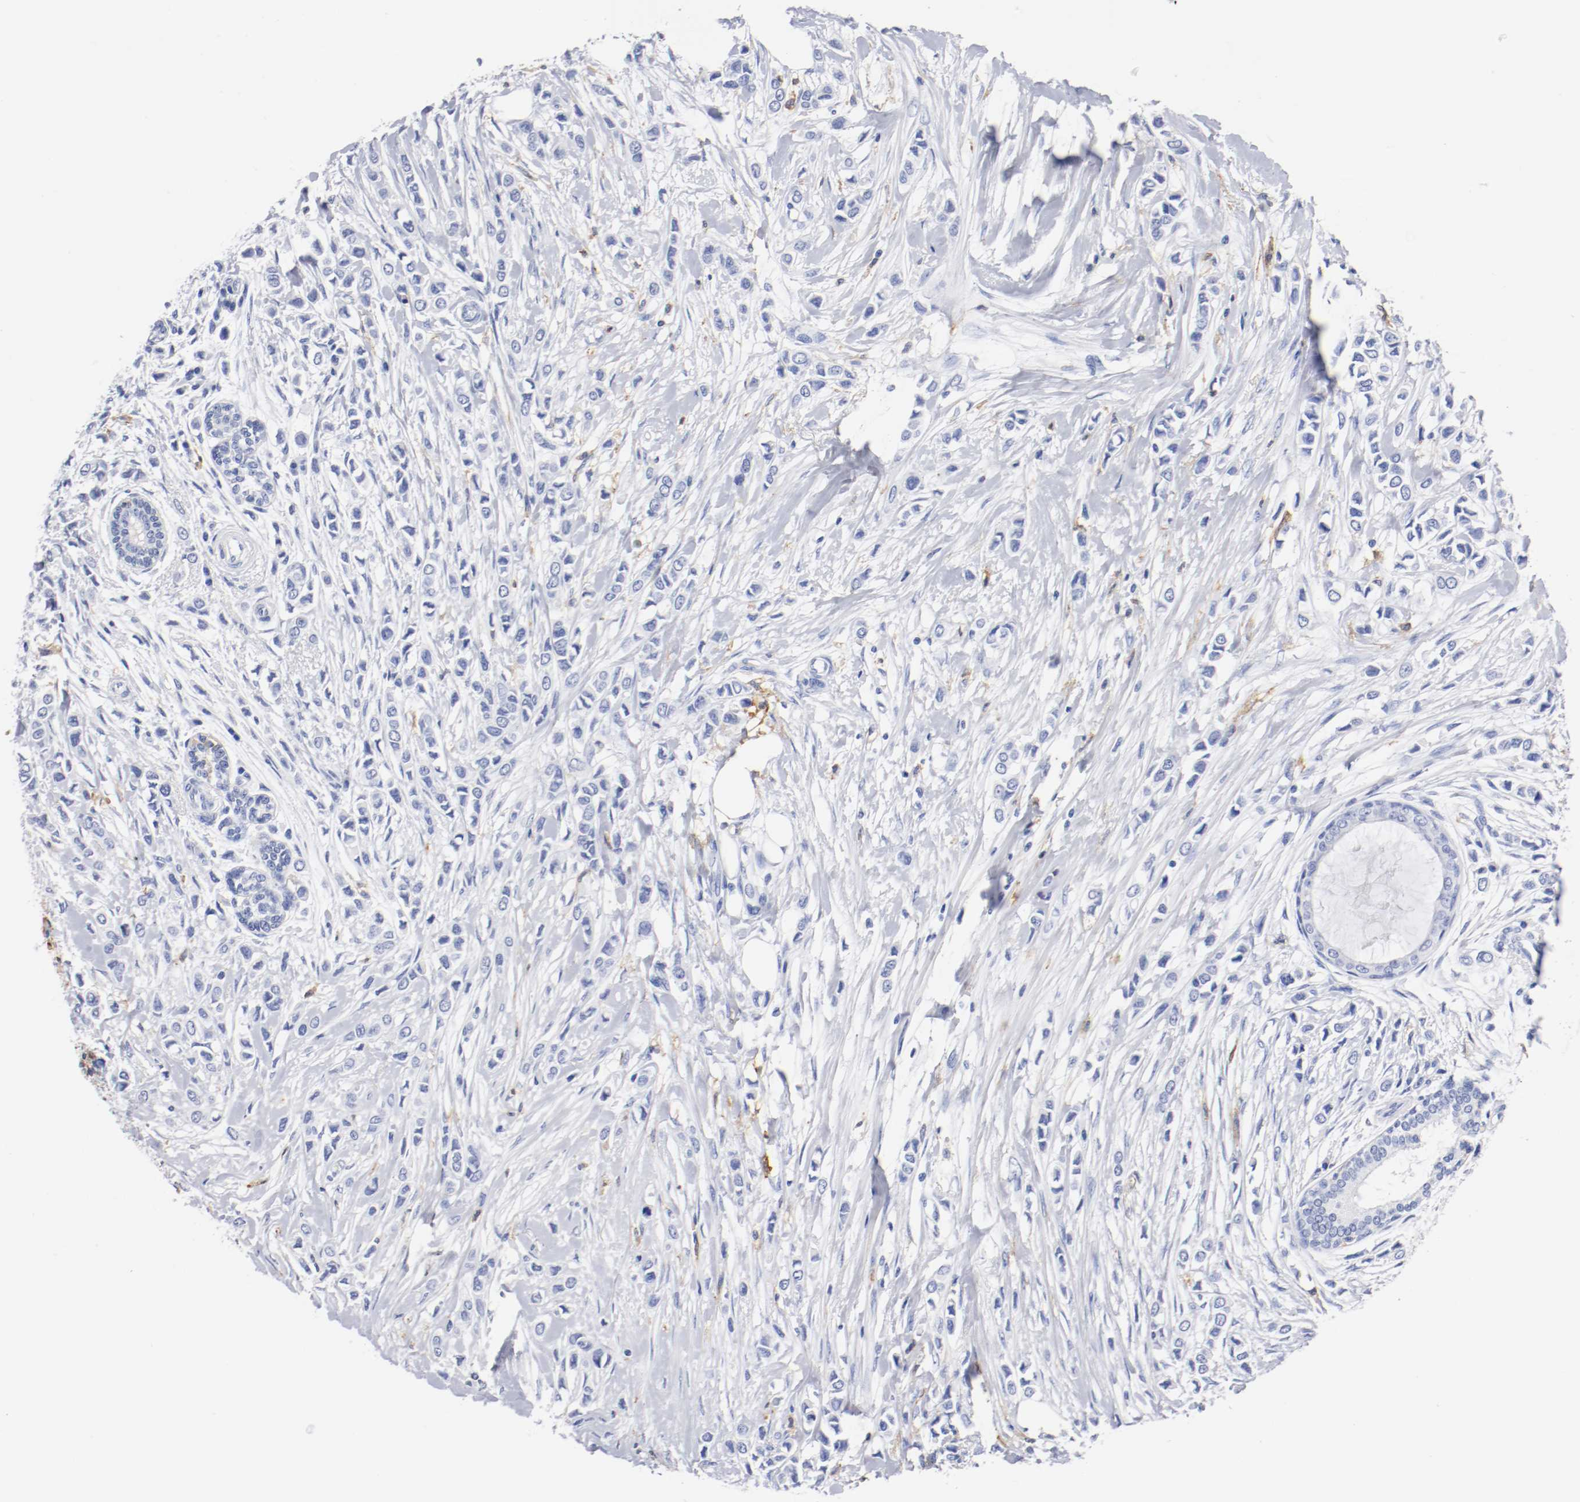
{"staining": {"intensity": "negative", "quantity": "none", "location": "none"}, "tissue": "breast cancer", "cell_type": "Tumor cells", "image_type": "cancer", "snomed": [{"axis": "morphology", "description": "Lobular carcinoma"}, {"axis": "topography", "description": "Breast"}], "caption": "Immunohistochemistry image of lobular carcinoma (breast) stained for a protein (brown), which displays no positivity in tumor cells.", "gene": "ITGAX", "patient": {"sex": "female", "age": 51}}